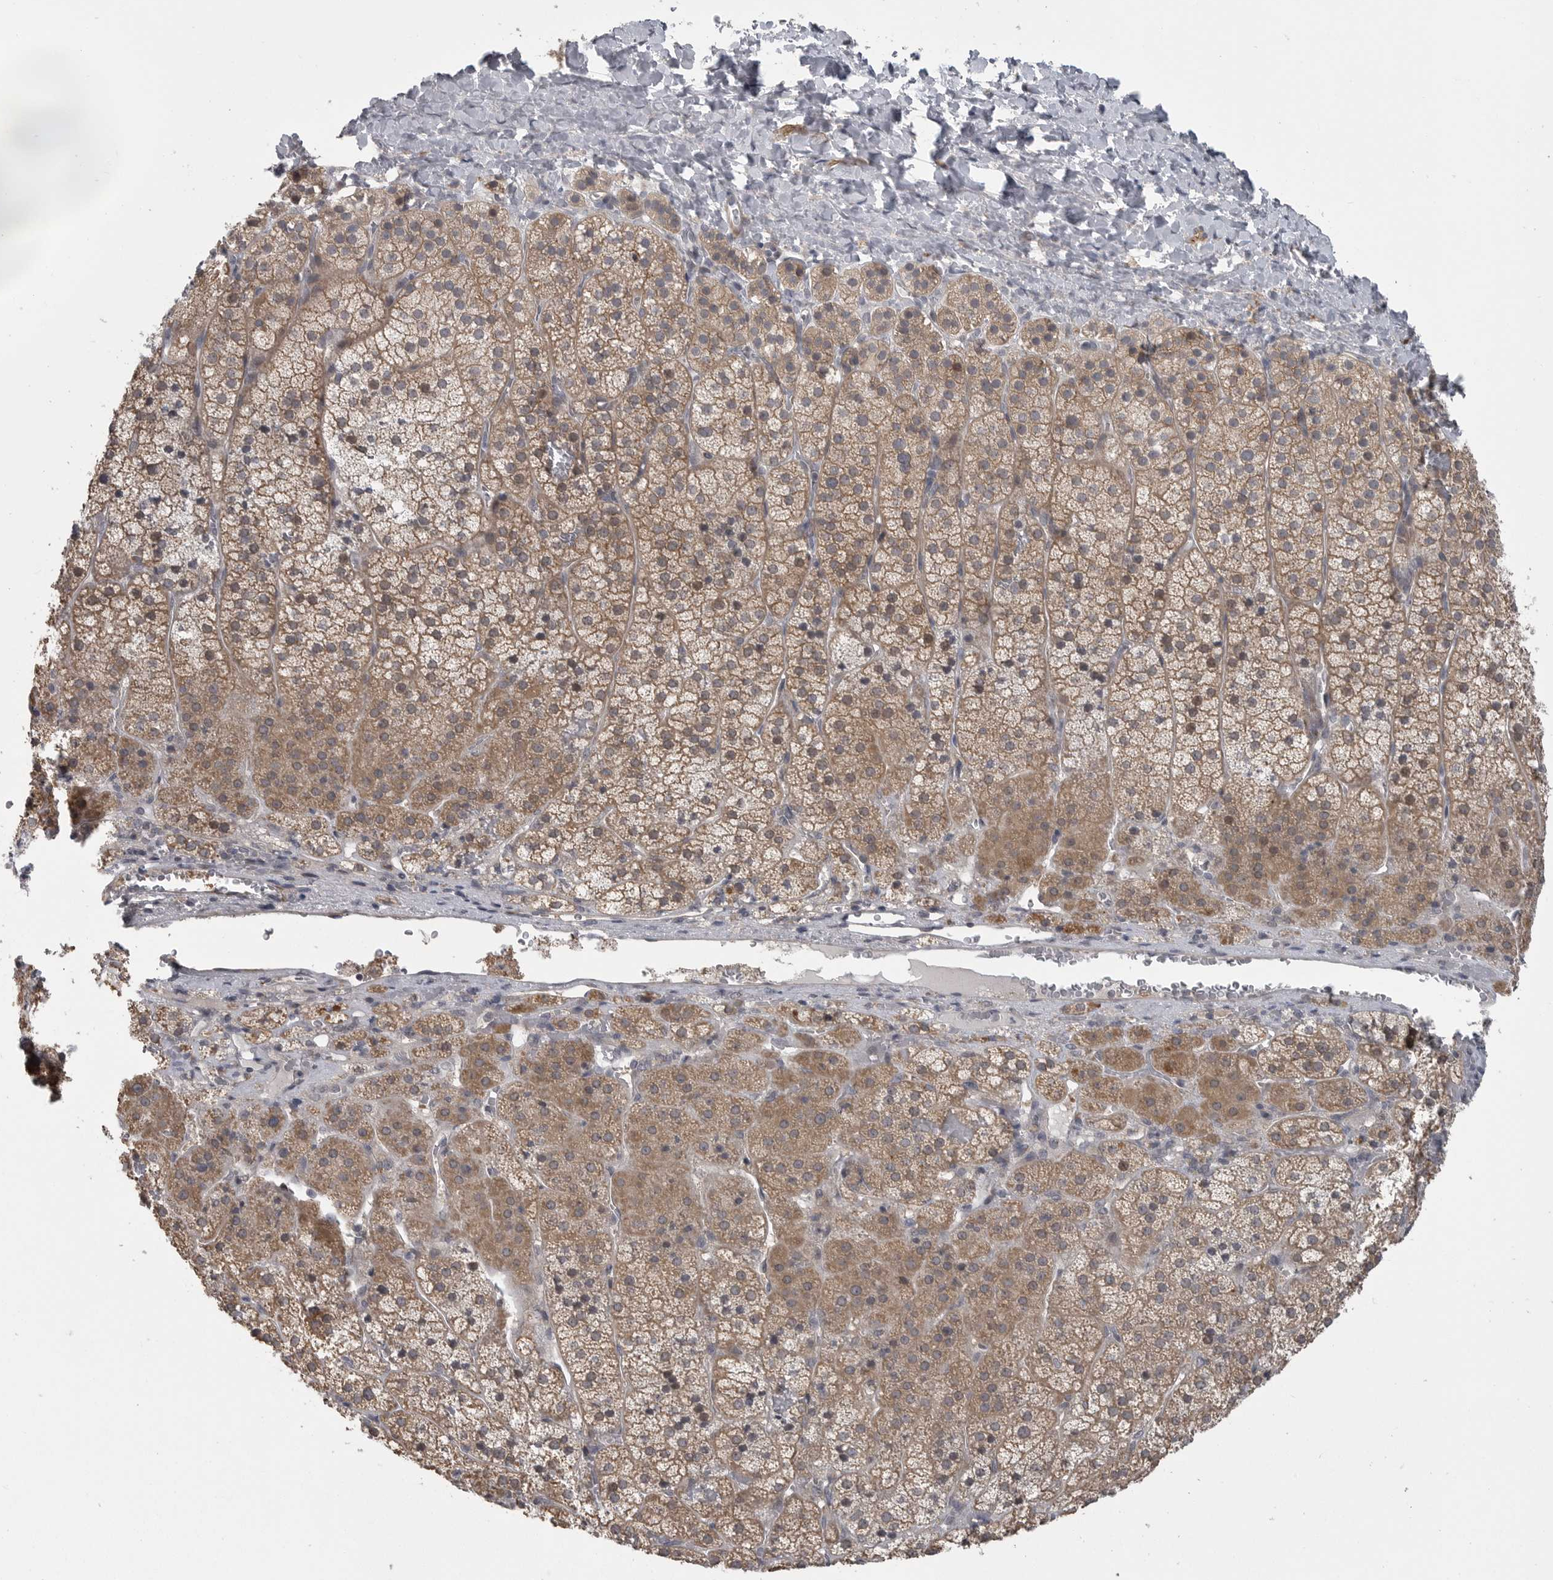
{"staining": {"intensity": "moderate", "quantity": ">75%", "location": "cytoplasmic/membranous"}, "tissue": "adrenal gland", "cell_type": "Glandular cells", "image_type": "normal", "snomed": [{"axis": "morphology", "description": "Normal tissue, NOS"}, {"axis": "topography", "description": "Adrenal gland"}], "caption": "Protein analysis of unremarkable adrenal gland reveals moderate cytoplasmic/membranous positivity in about >75% of glandular cells.", "gene": "PPP1R9A", "patient": {"sex": "female", "age": 44}}